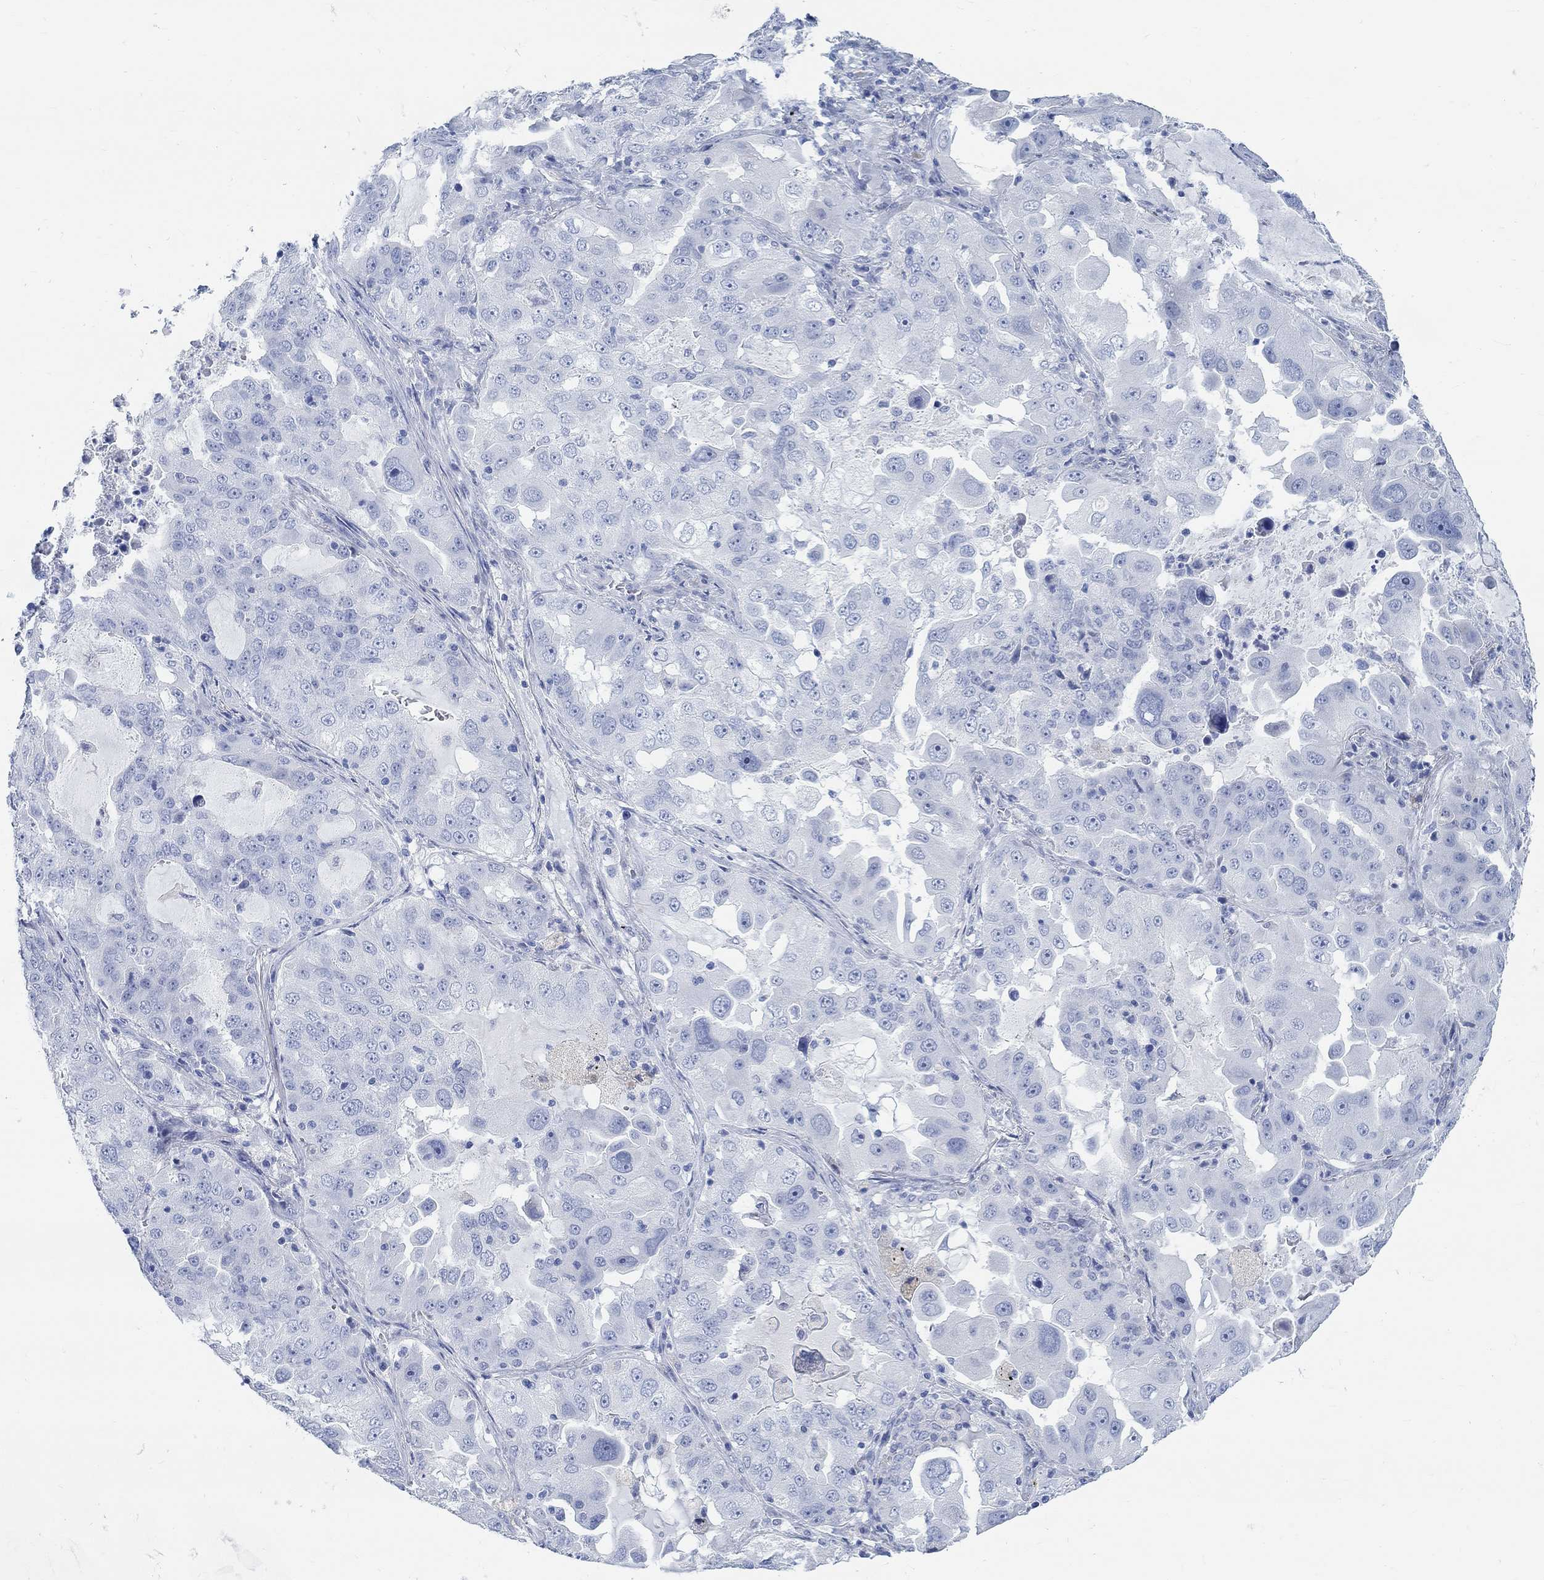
{"staining": {"intensity": "negative", "quantity": "none", "location": "none"}, "tissue": "lung cancer", "cell_type": "Tumor cells", "image_type": "cancer", "snomed": [{"axis": "morphology", "description": "Adenocarcinoma, NOS"}, {"axis": "topography", "description": "Lung"}], "caption": "IHC micrograph of adenocarcinoma (lung) stained for a protein (brown), which shows no staining in tumor cells. The staining is performed using DAB (3,3'-diaminobenzidine) brown chromogen with nuclei counter-stained in using hematoxylin.", "gene": "RBM20", "patient": {"sex": "female", "age": 61}}